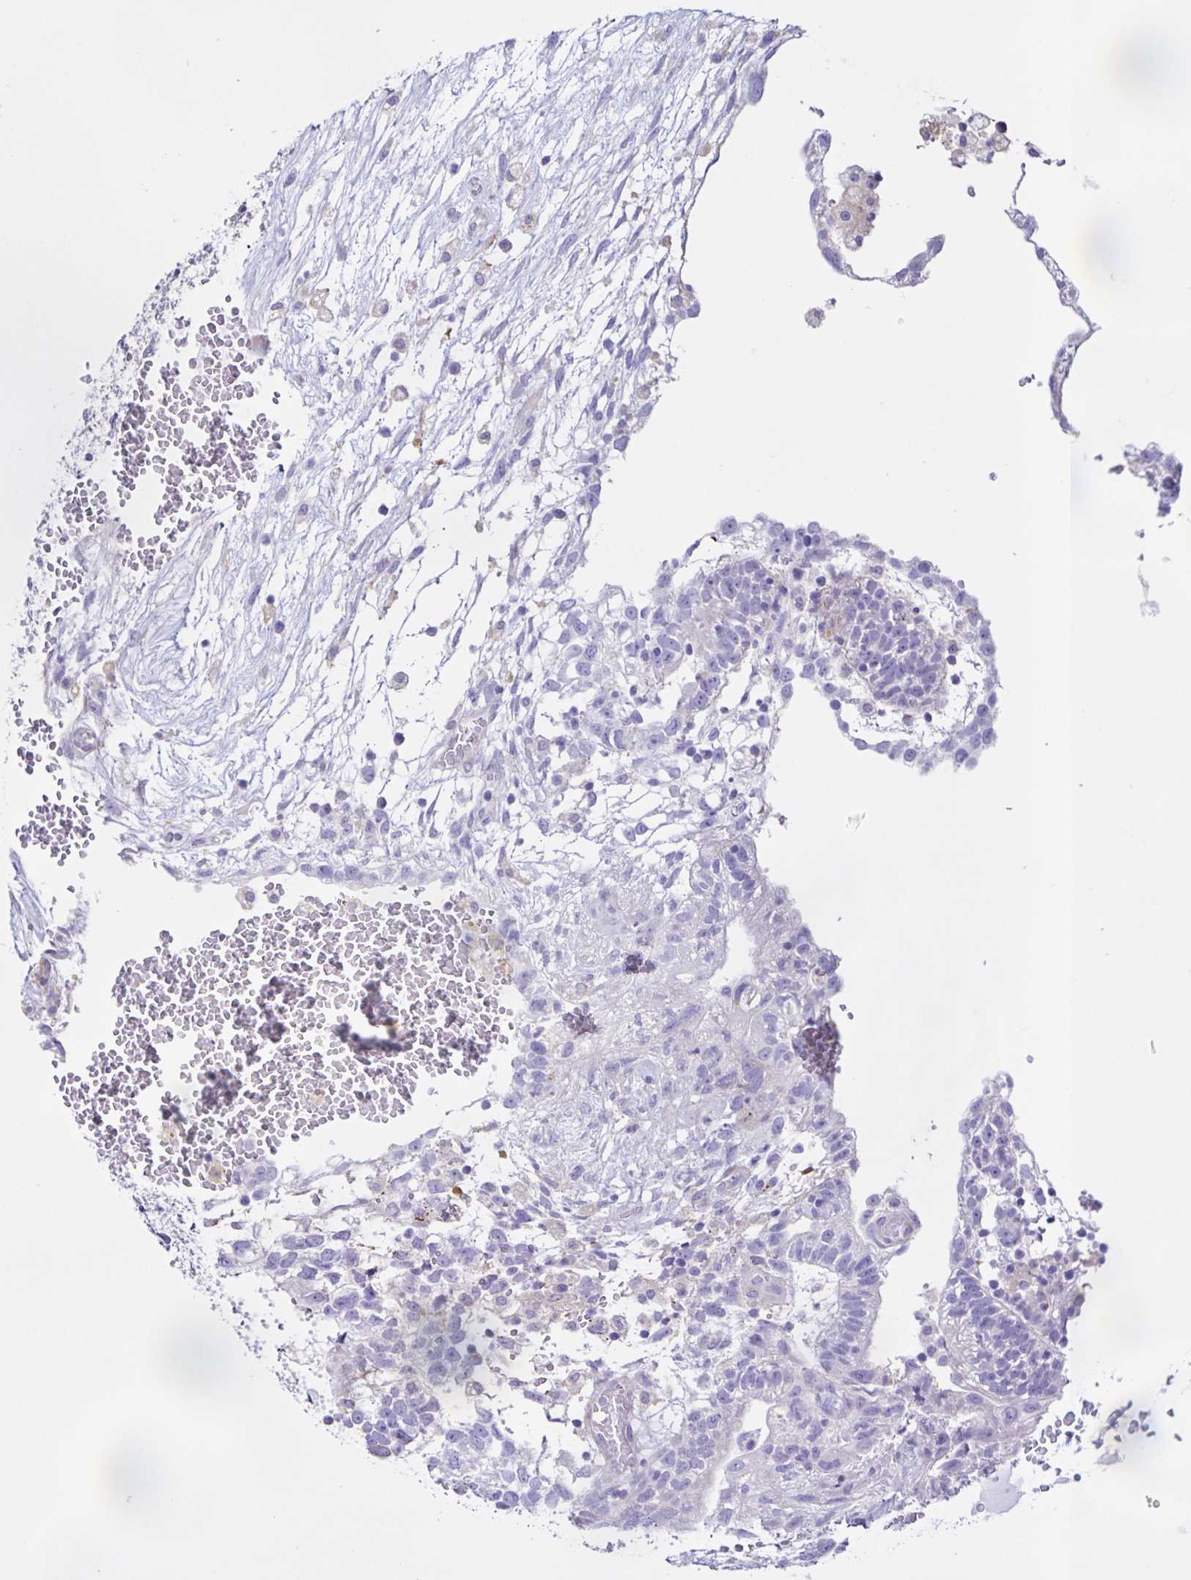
{"staining": {"intensity": "negative", "quantity": "none", "location": "none"}, "tissue": "testis cancer", "cell_type": "Tumor cells", "image_type": "cancer", "snomed": [{"axis": "morphology", "description": "Normal tissue, NOS"}, {"axis": "morphology", "description": "Carcinoma, Embryonal, NOS"}, {"axis": "topography", "description": "Testis"}], "caption": "Tumor cells are negative for brown protein staining in testis cancer (embryonal carcinoma).", "gene": "BOLL", "patient": {"sex": "male", "age": 32}}